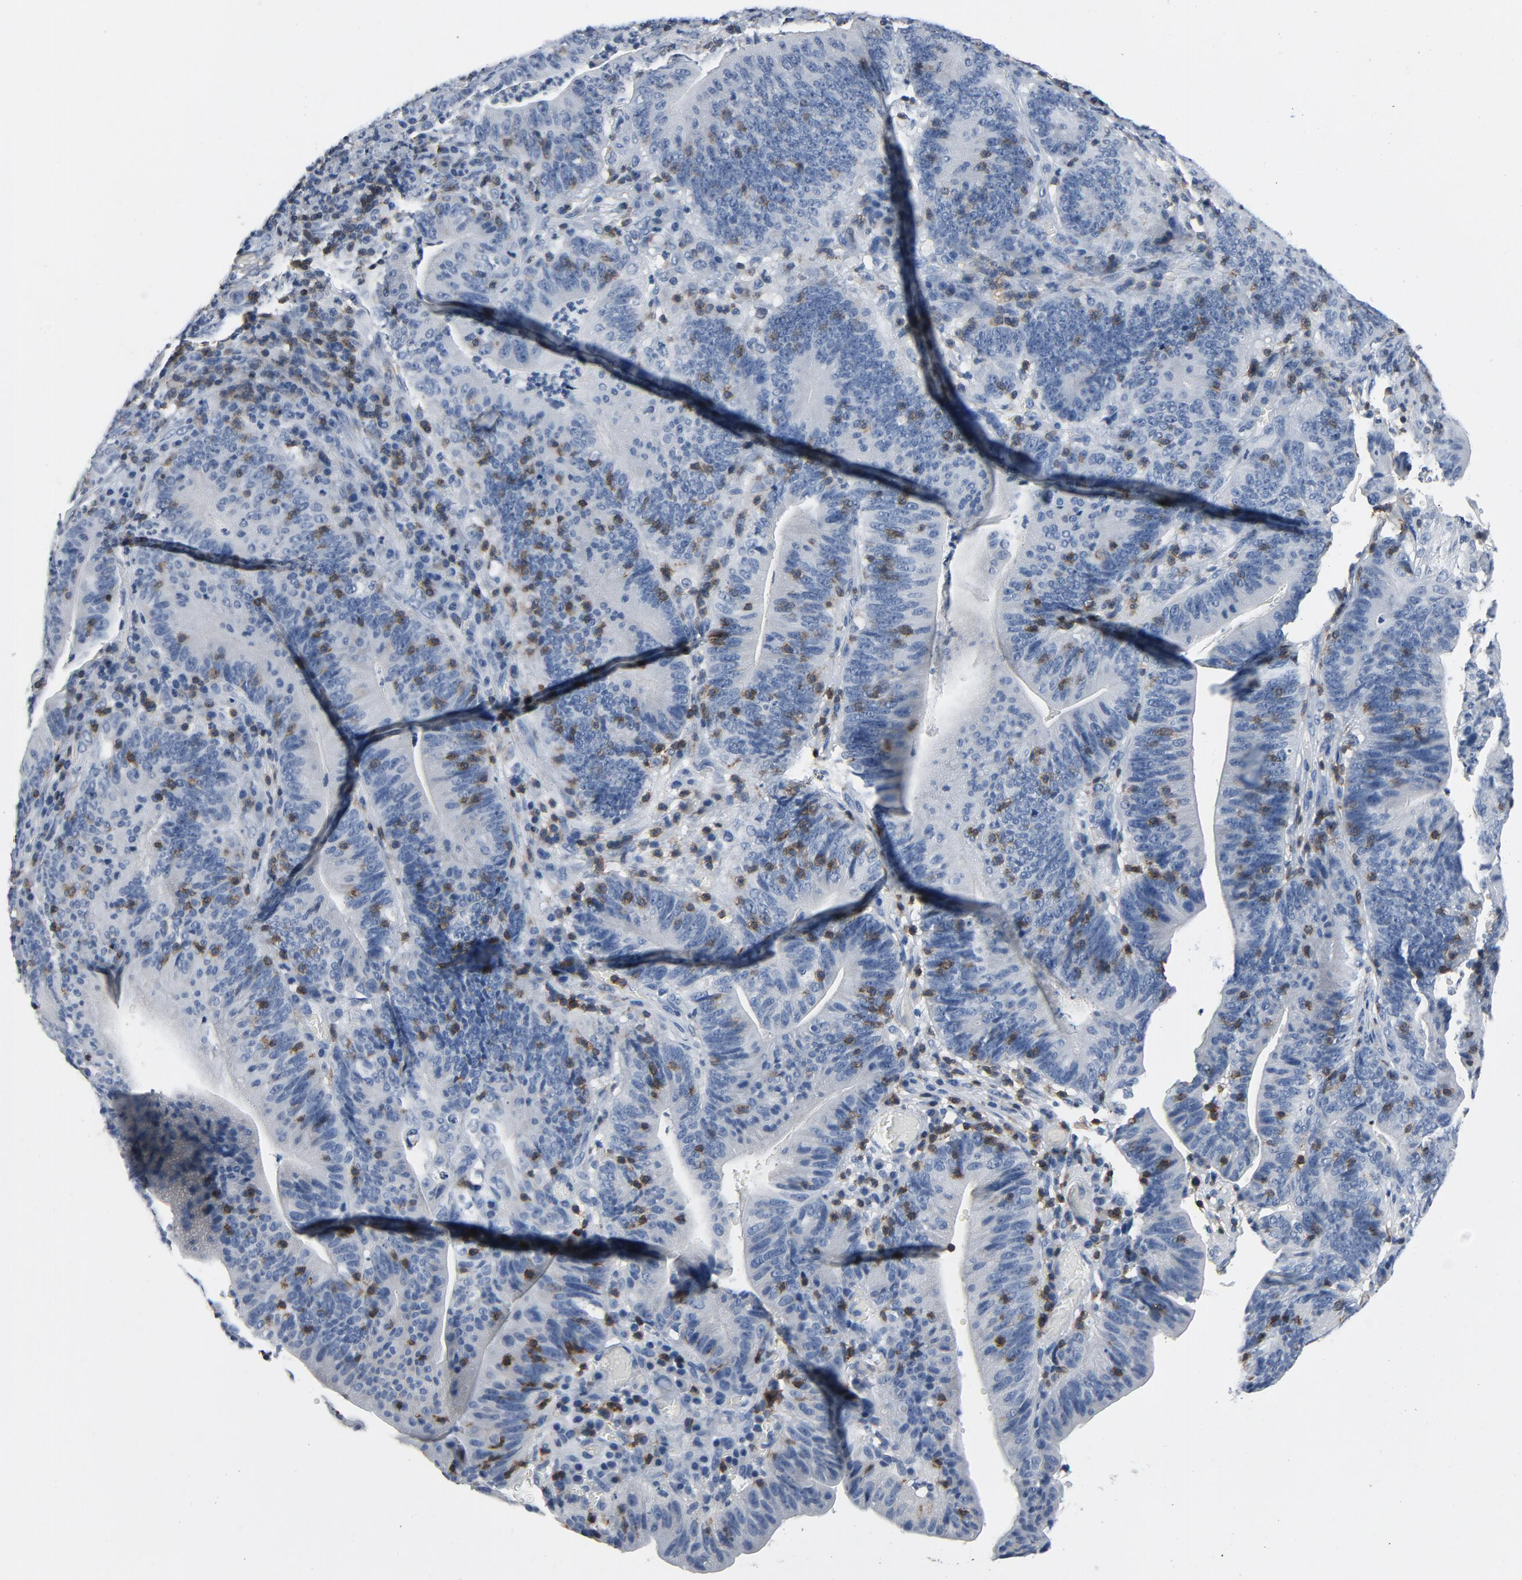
{"staining": {"intensity": "negative", "quantity": "none", "location": "none"}, "tissue": "stomach cancer", "cell_type": "Tumor cells", "image_type": "cancer", "snomed": [{"axis": "morphology", "description": "Adenocarcinoma, NOS"}, {"axis": "topography", "description": "Stomach, lower"}], "caption": "The photomicrograph displays no staining of tumor cells in stomach cancer. (DAB immunohistochemistry visualized using brightfield microscopy, high magnification).", "gene": "LCK", "patient": {"sex": "female", "age": 86}}